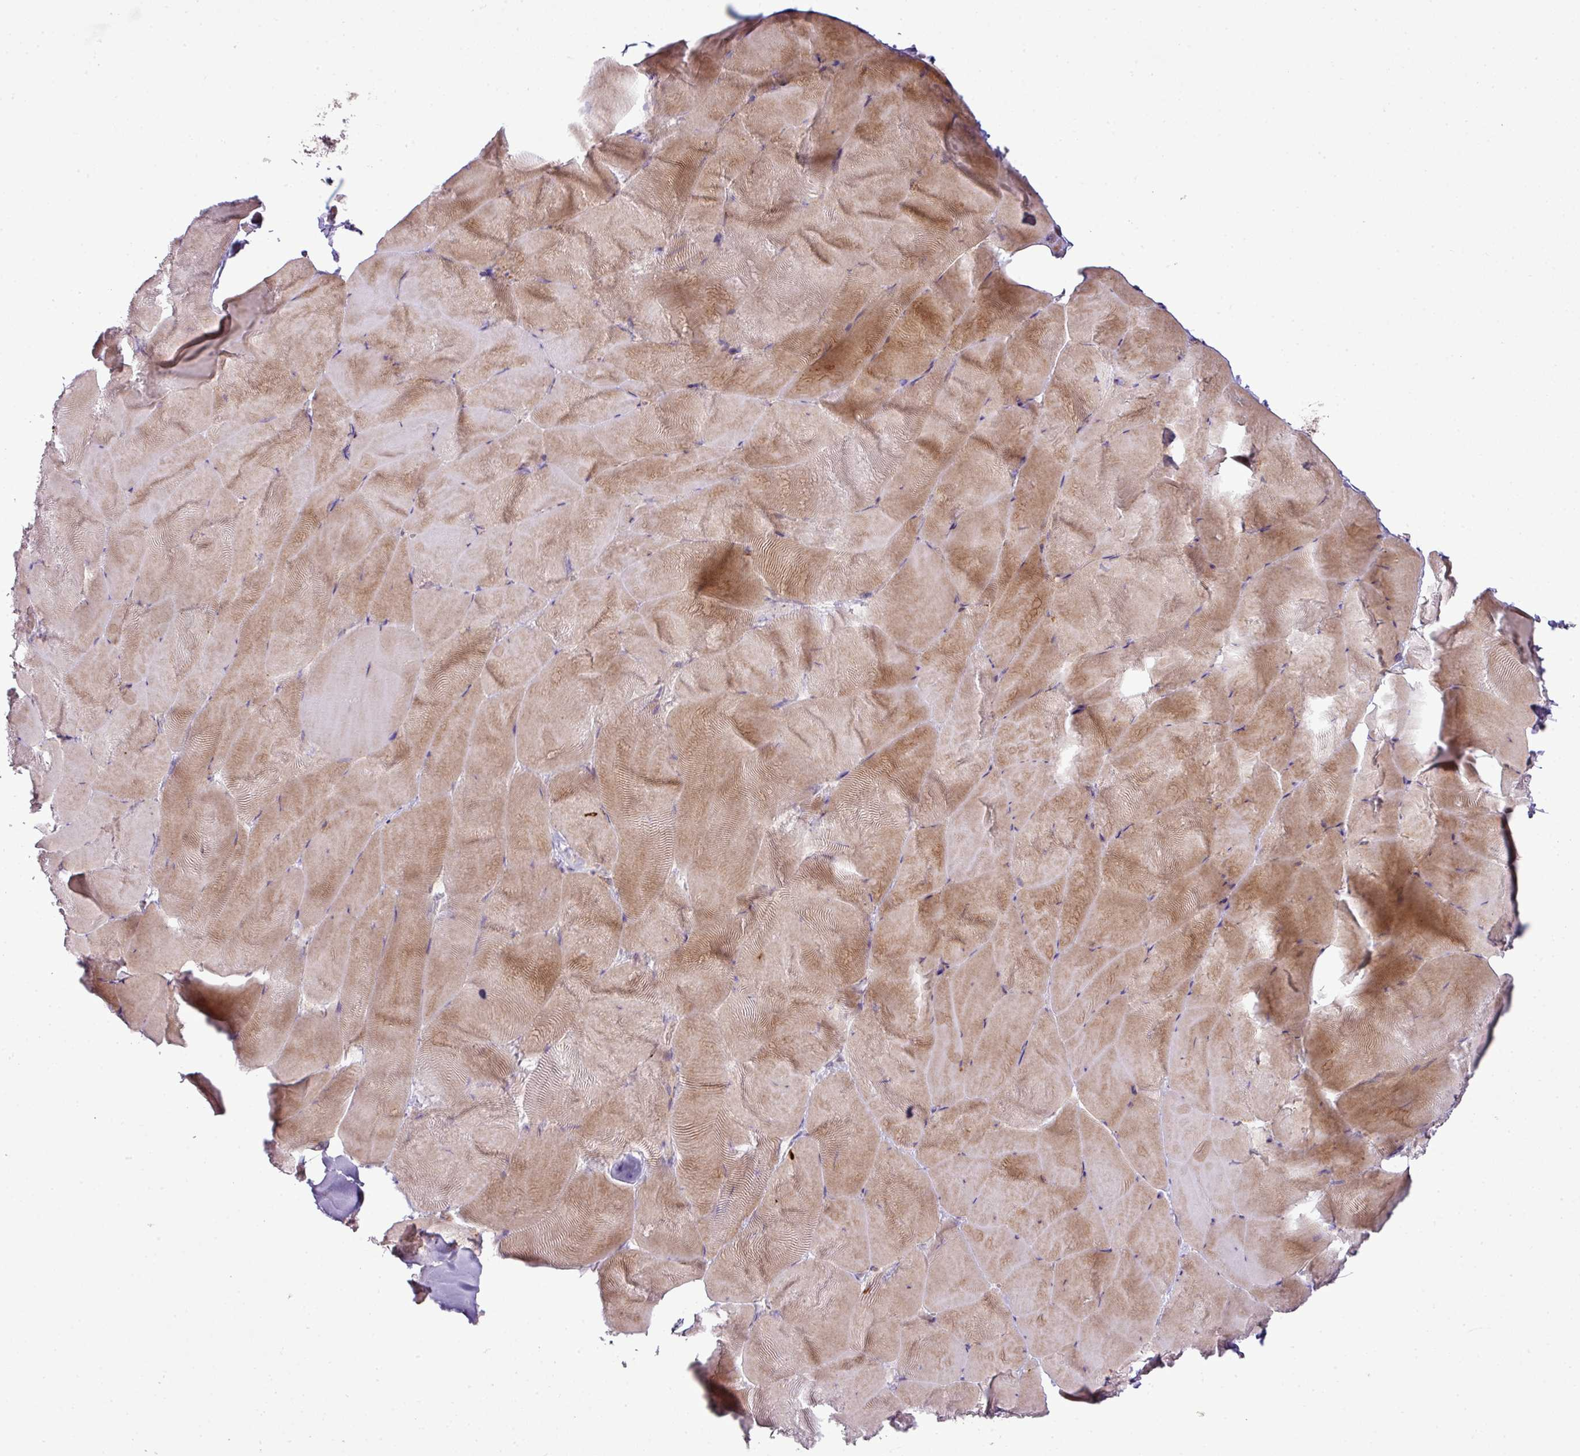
{"staining": {"intensity": "moderate", "quantity": ">75%", "location": "cytoplasmic/membranous"}, "tissue": "skeletal muscle", "cell_type": "Myocytes", "image_type": "normal", "snomed": [{"axis": "morphology", "description": "Normal tissue, NOS"}, {"axis": "topography", "description": "Skeletal muscle"}], "caption": "This is a photomicrograph of immunohistochemistry staining of normal skeletal muscle, which shows moderate expression in the cytoplasmic/membranous of myocytes.", "gene": "COX18", "patient": {"sex": "female", "age": 64}}